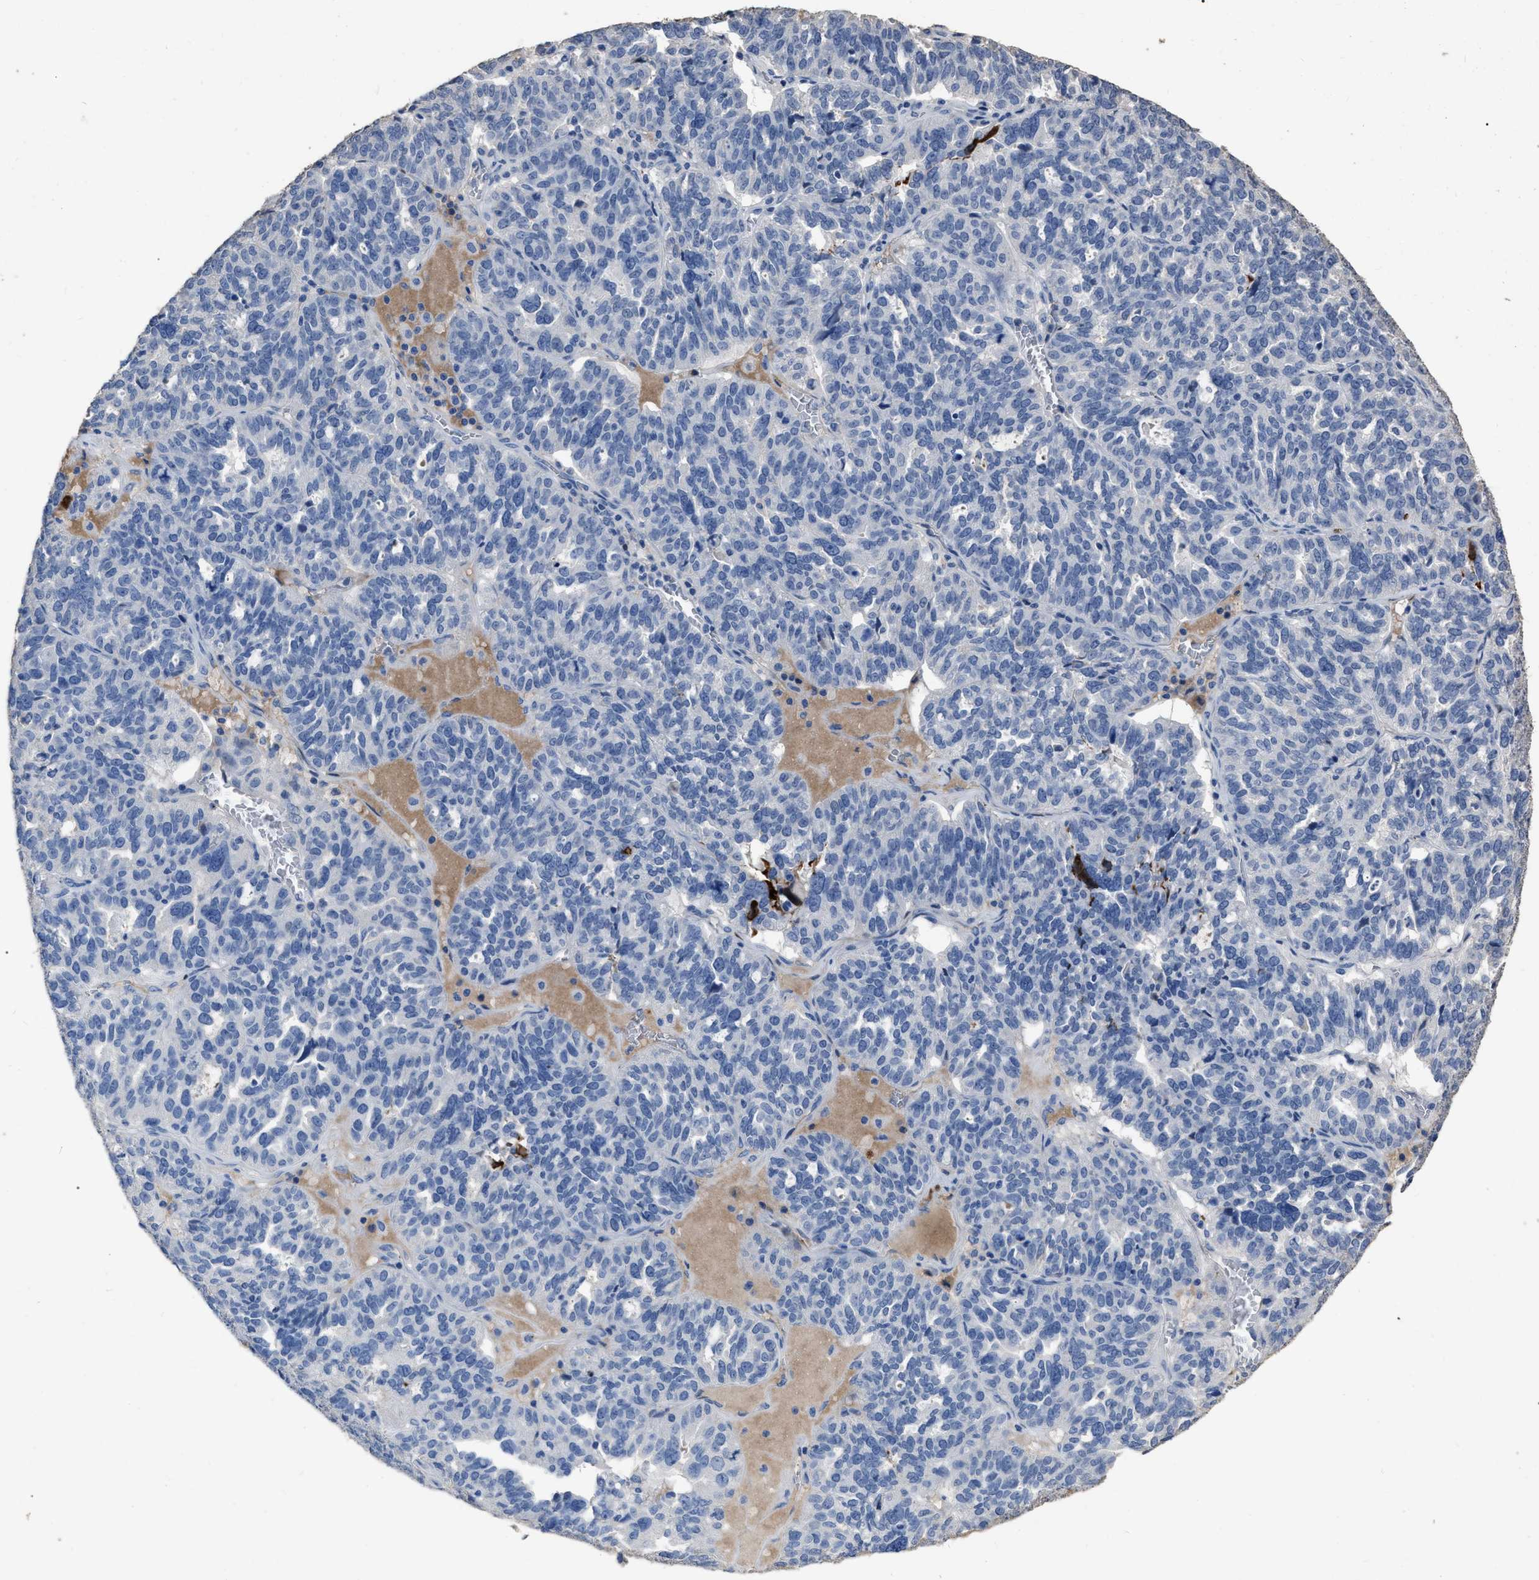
{"staining": {"intensity": "negative", "quantity": "none", "location": "none"}, "tissue": "ovarian cancer", "cell_type": "Tumor cells", "image_type": "cancer", "snomed": [{"axis": "morphology", "description": "Cystadenocarcinoma, serous, NOS"}, {"axis": "topography", "description": "Ovary"}], "caption": "Tumor cells show no significant protein staining in ovarian serous cystadenocarcinoma.", "gene": "HABP2", "patient": {"sex": "female", "age": 59}}